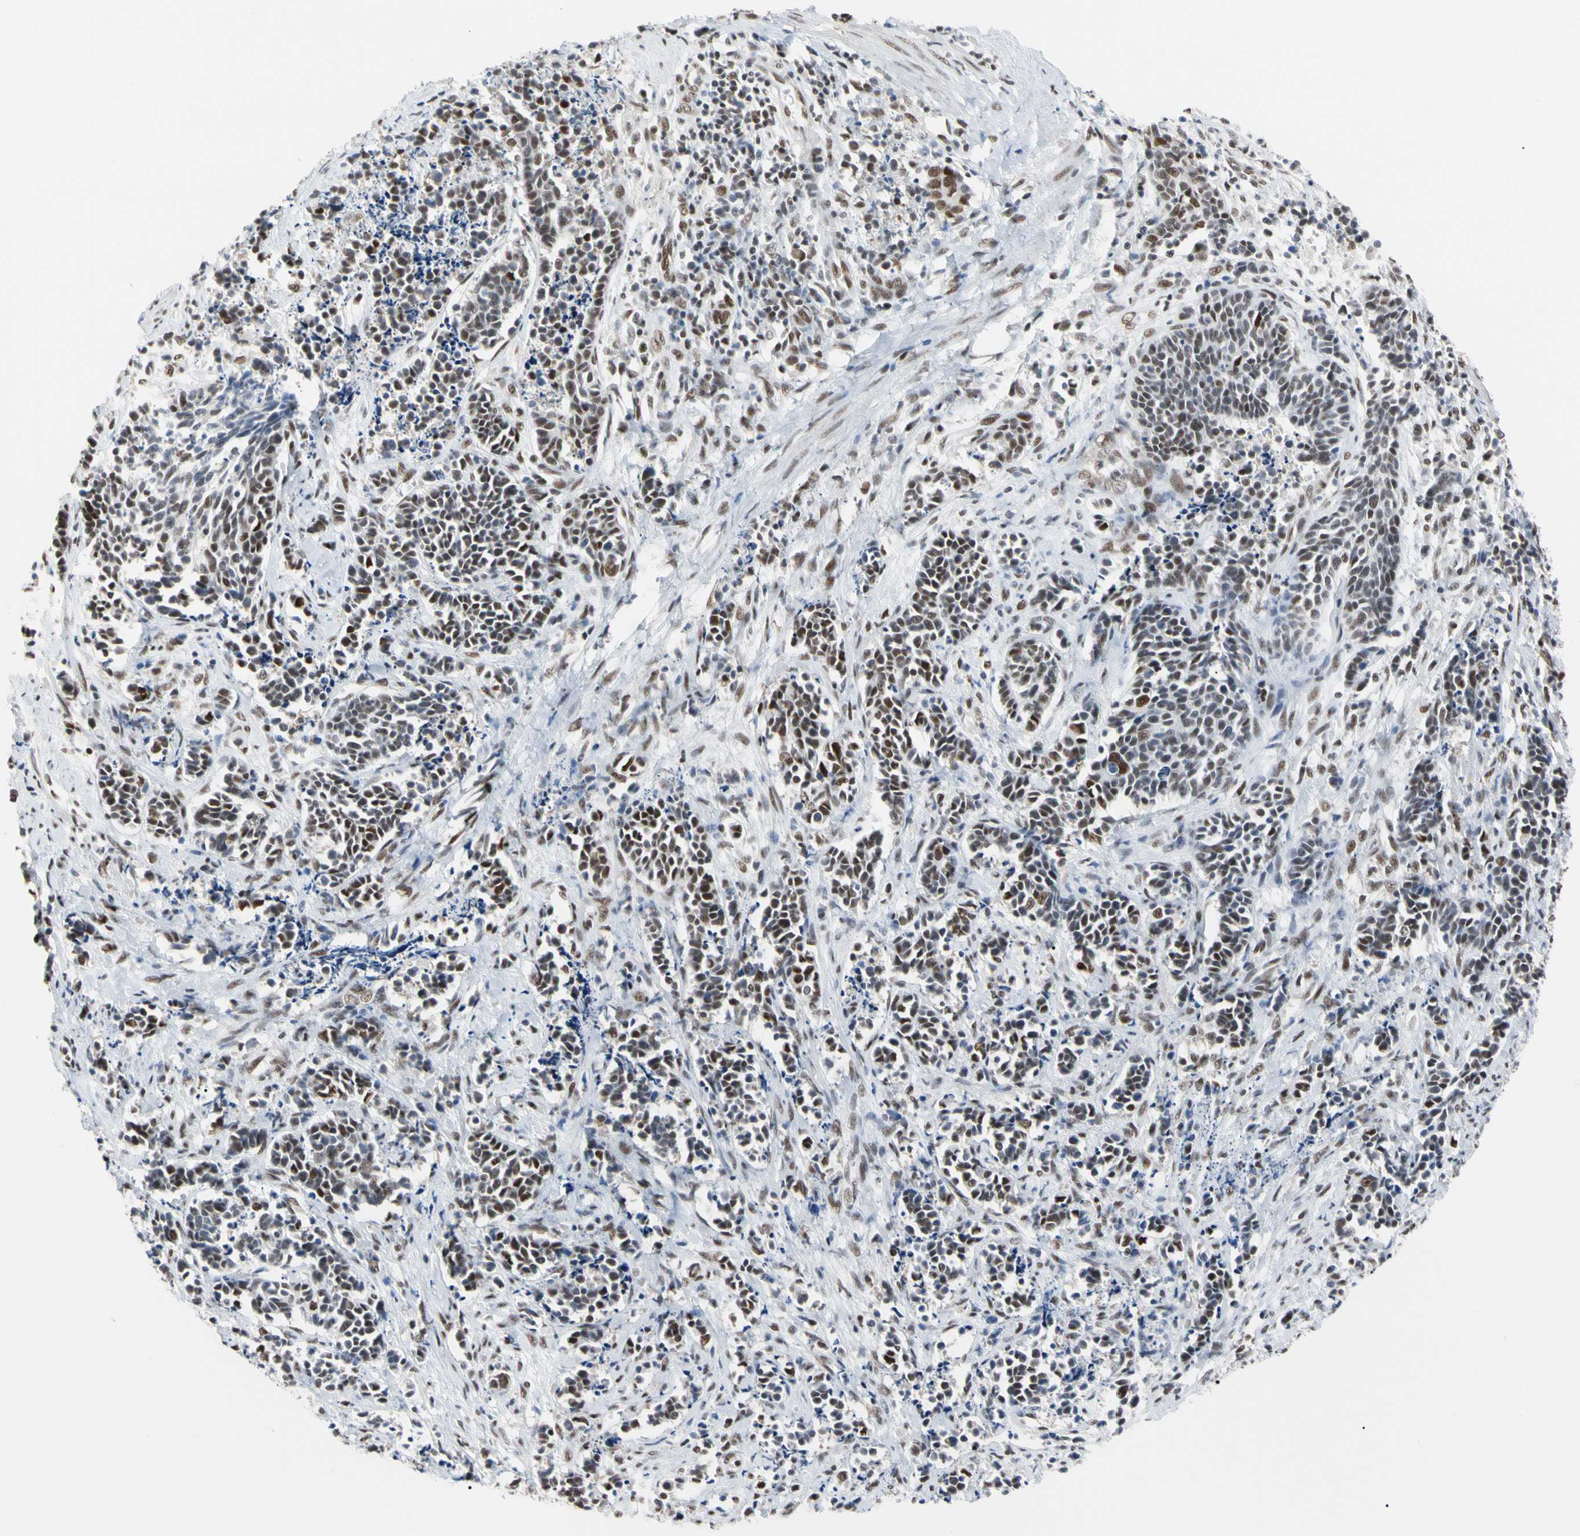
{"staining": {"intensity": "moderate", "quantity": "25%-75%", "location": "nuclear"}, "tissue": "cervical cancer", "cell_type": "Tumor cells", "image_type": "cancer", "snomed": [{"axis": "morphology", "description": "Squamous cell carcinoma, NOS"}, {"axis": "topography", "description": "Cervix"}], "caption": "Tumor cells show moderate nuclear expression in about 25%-75% of cells in cervical cancer (squamous cell carcinoma). The staining was performed using DAB, with brown indicating positive protein expression. Nuclei are stained blue with hematoxylin.", "gene": "FAM98B", "patient": {"sex": "female", "age": 35}}